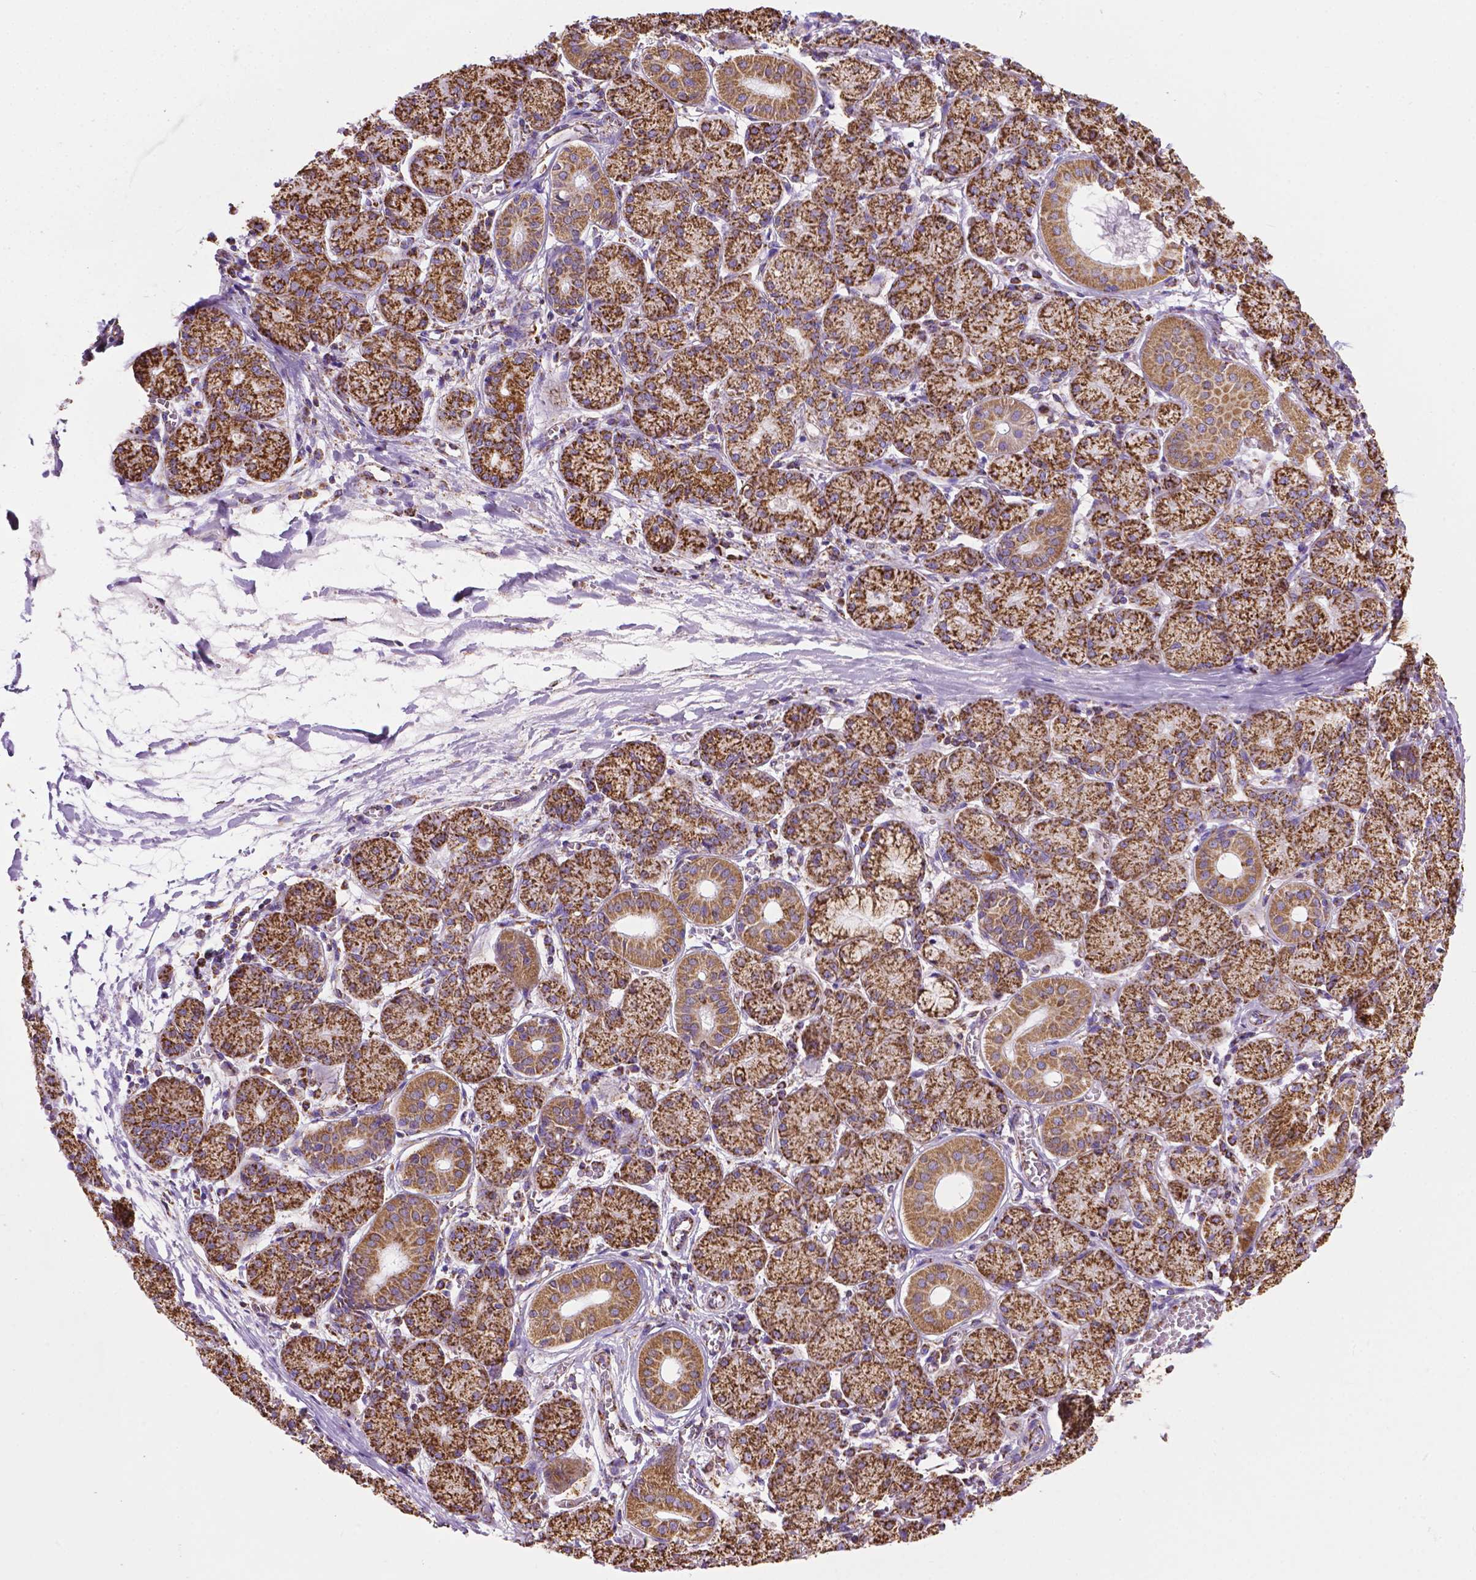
{"staining": {"intensity": "strong", "quantity": ">75%", "location": "cytoplasmic/membranous"}, "tissue": "salivary gland", "cell_type": "Glandular cells", "image_type": "normal", "snomed": [{"axis": "morphology", "description": "Normal tissue, NOS"}, {"axis": "topography", "description": "Salivary gland"}, {"axis": "topography", "description": "Peripheral nerve tissue"}], "caption": "Benign salivary gland demonstrates strong cytoplasmic/membranous positivity in about >75% of glandular cells.", "gene": "RMDN3", "patient": {"sex": "female", "age": 24}}